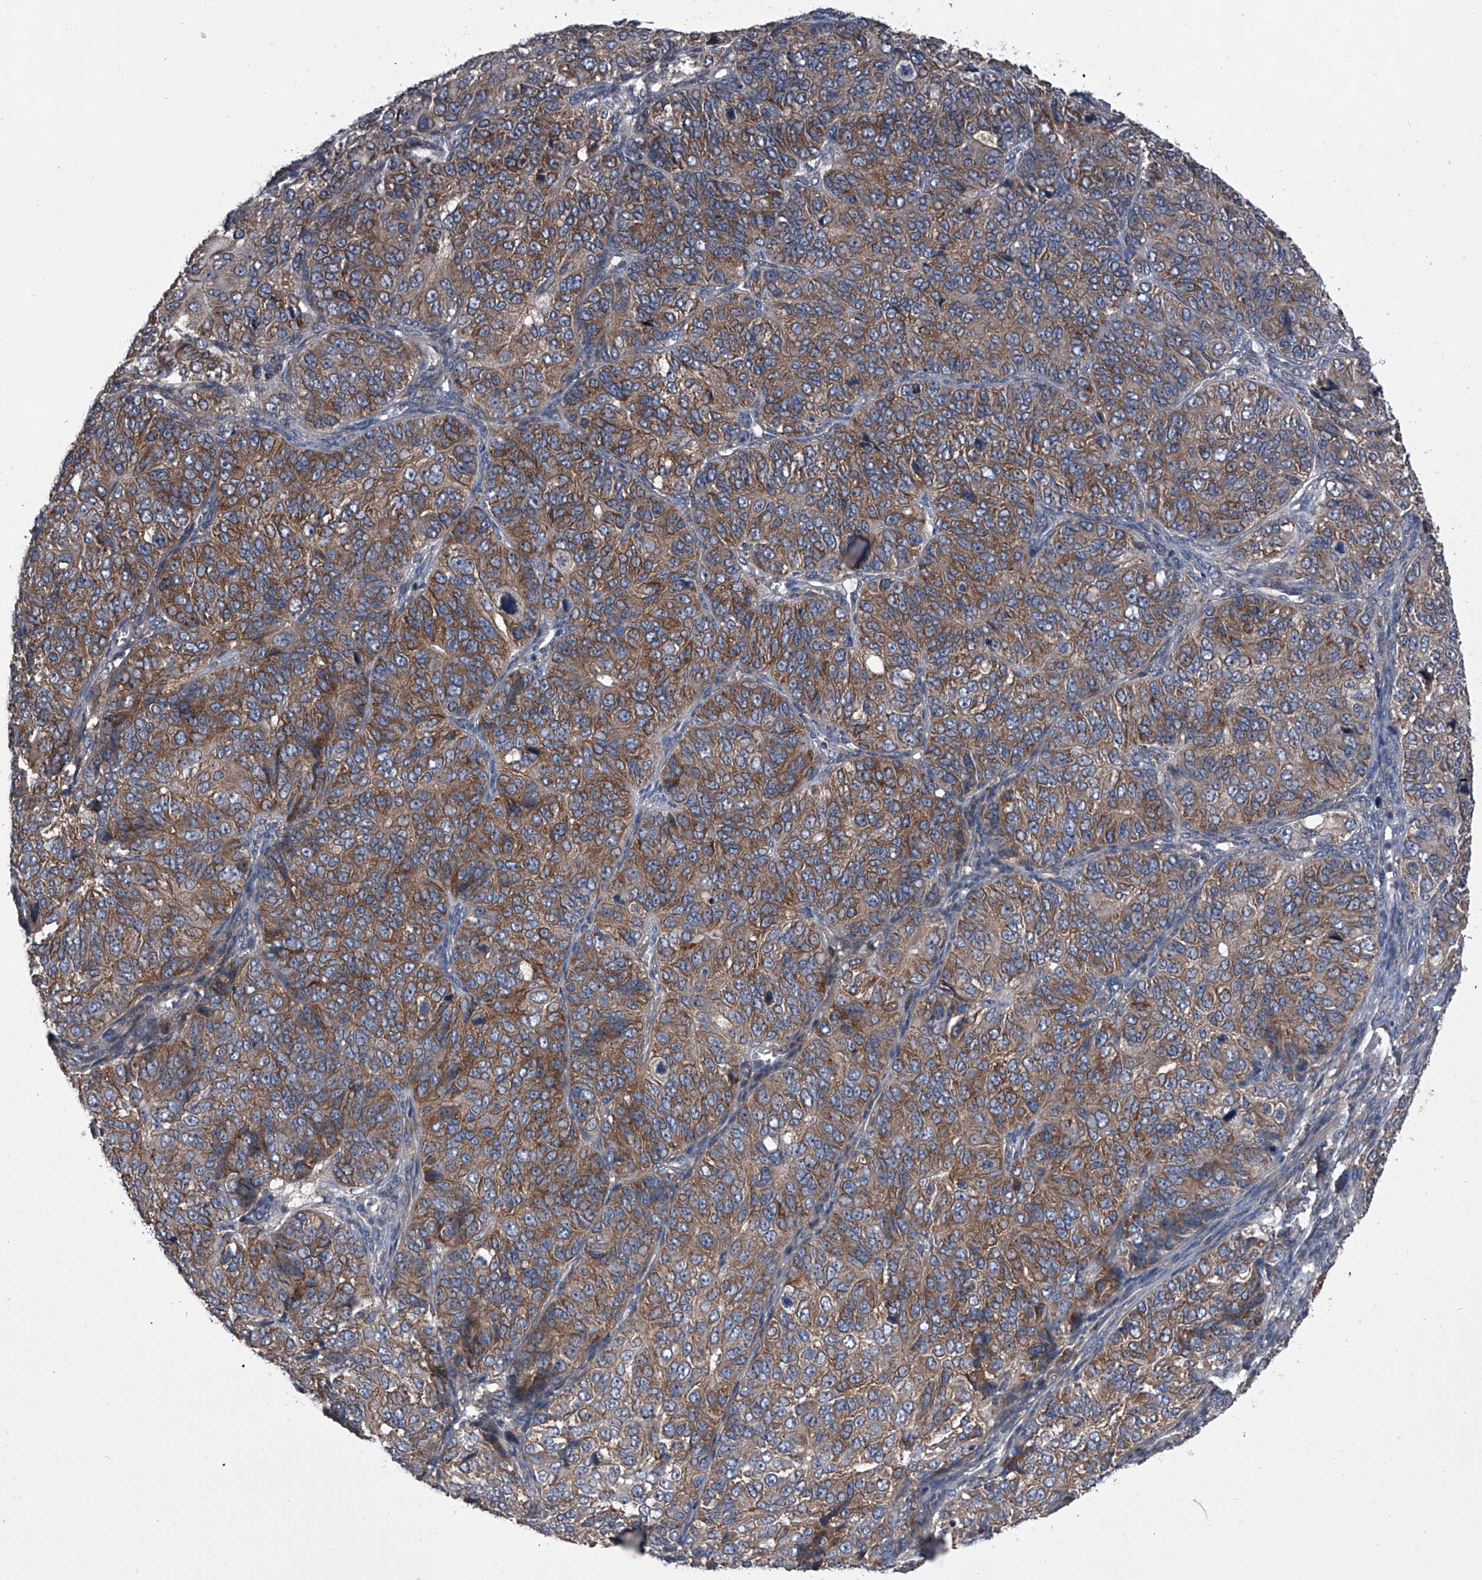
{"staining": {"intensity": "moderate", "quantity": ">75%", "location": "cytoplasmic/membranous"}, "tissue": "ovarian cancer", "cell_type": "Tumor cells", "image_type": "cancer", "snomed": [{"axis": "morphology", "description": "Carcinoma, endometroid"}, {"axis": "topography", "description": "Ovary"}], "caption": "There is medium levels of moderate cytoplasmic/membranous expression in tumor cells of ovarian endometroid carcinoma, as demonstrated by immunohistochemical staining (brown color).", "gene": "PIP5K1A", "patient": {"sex": "female", "age": 51}}